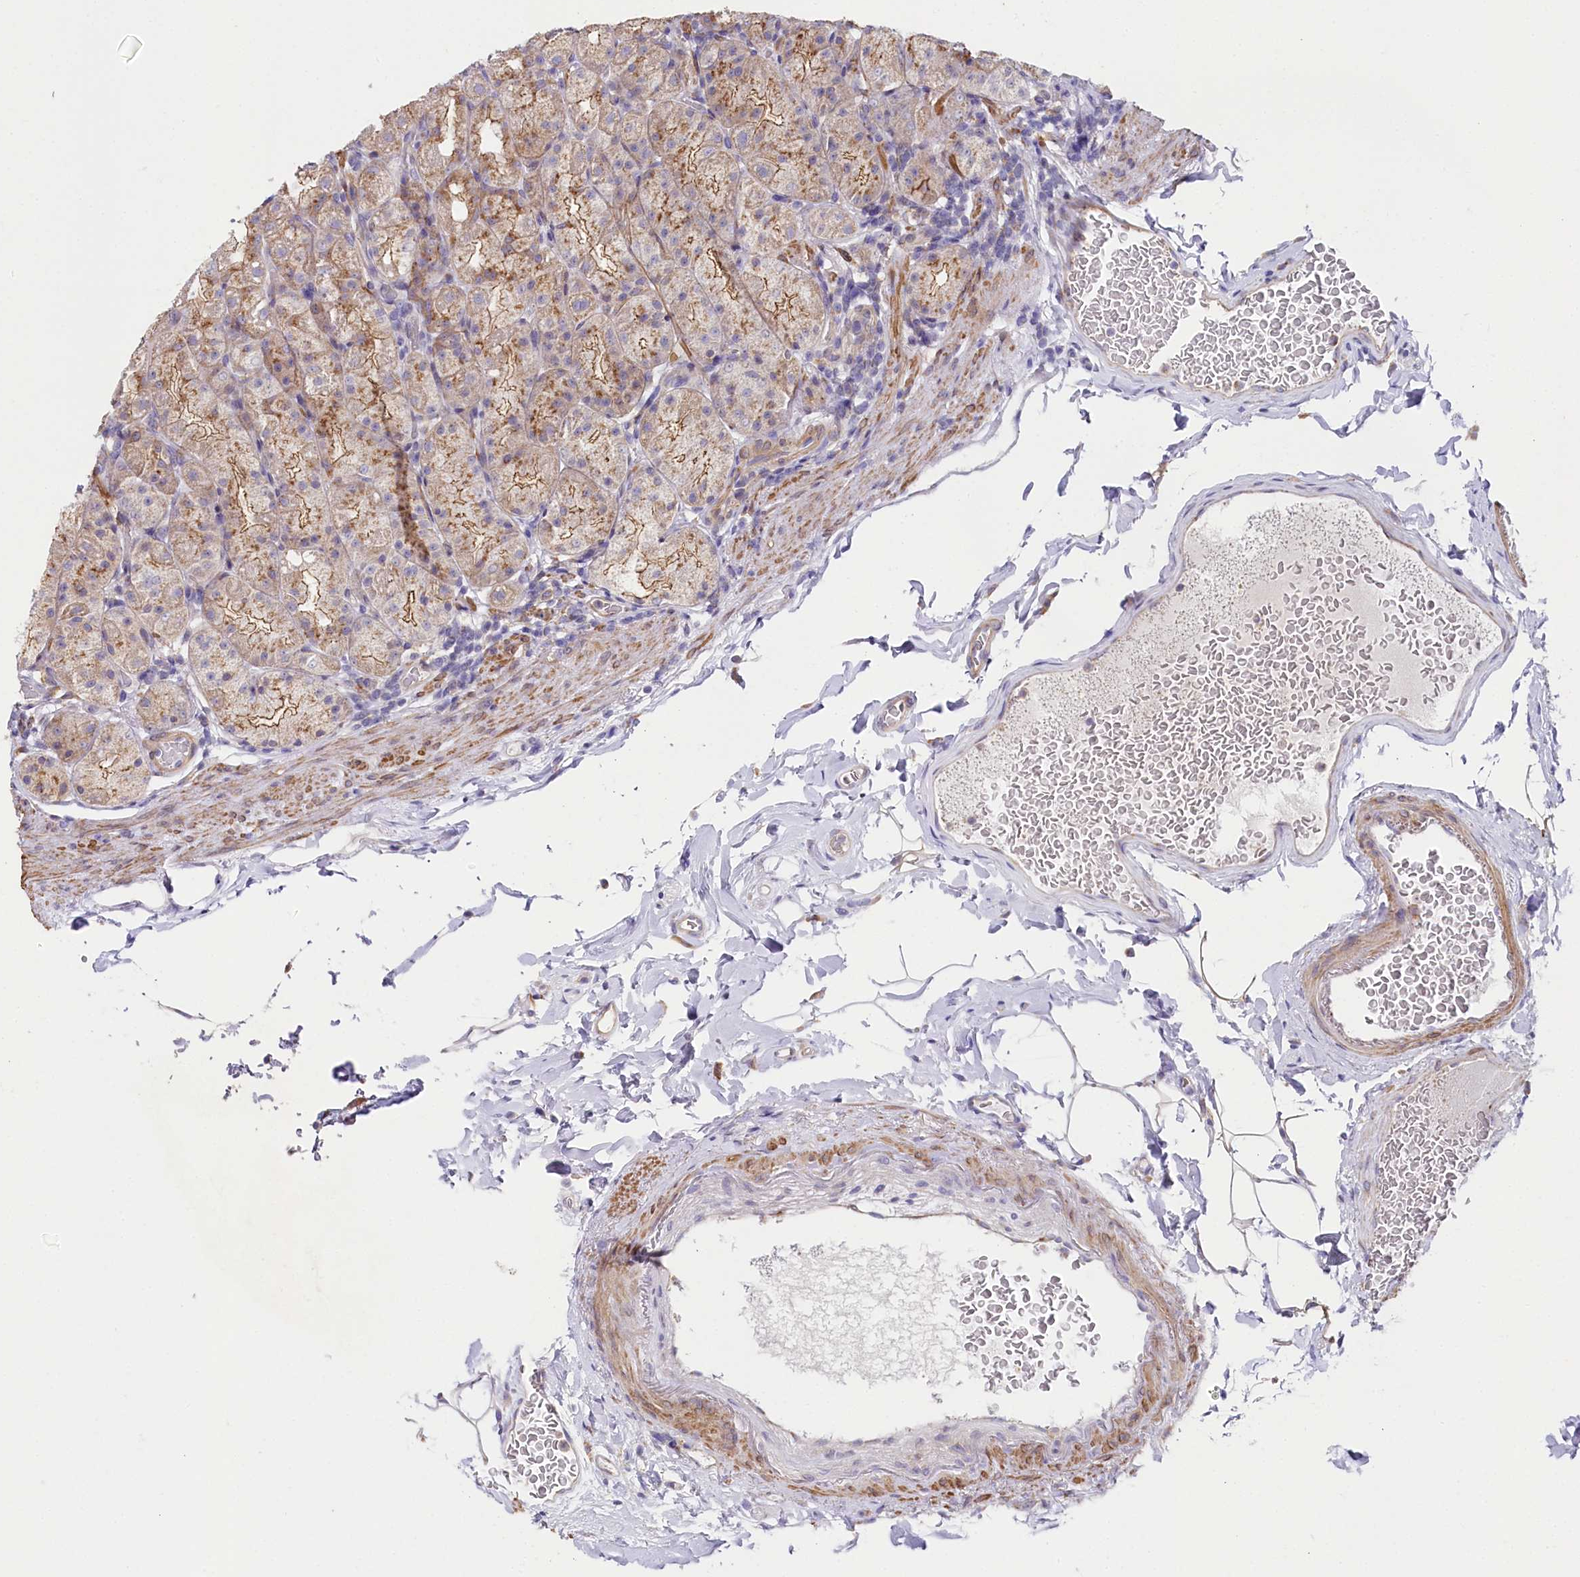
{"staining": {"intensity": "moderate", "quantity": ">75%", "location": "cytoplasmic/membranous"}, "tissue": "stomach", "cell_type": "Glandular cells", "image_type": "normal", "snomed": [{"axis": "morphology", "description": "Normal tissue, NOS"}, {"axis": "topography", "description": "Stomach, upper"}], "caption": "A high-resolution photomicrograph shows immunohistochemistry staining of unremarkable stomach, which displays moderate cytoplasmic/membranous staining in approximately >75% of glandular cells.", "gene": "STX6", "patient": {"sex": "male", "age": 68}}